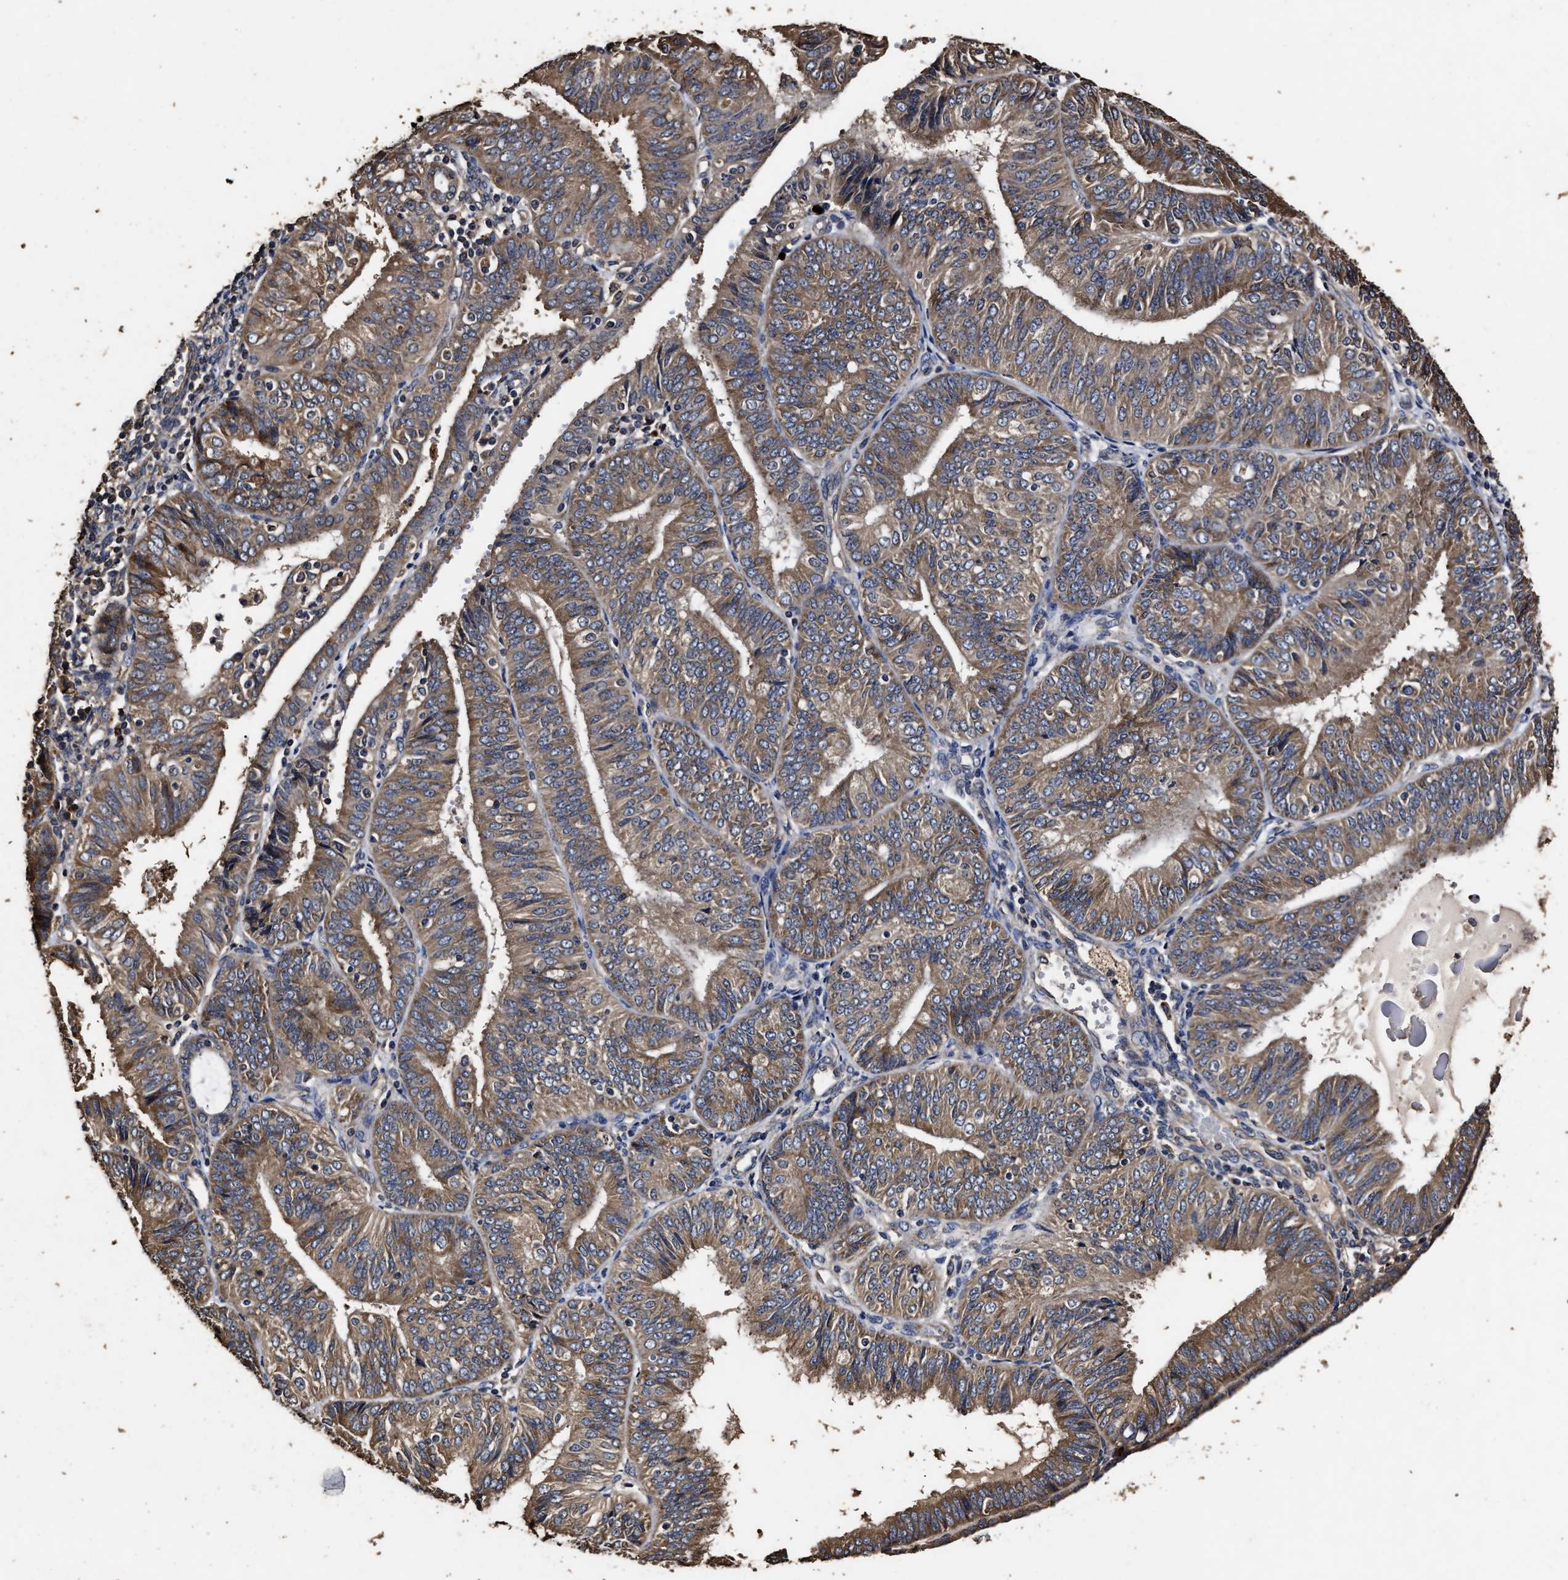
{"staining": {"intensity": "moderate", "quantity": ">75%", "location": "cytoplasmic/membranous"}, "tissue": "endometrial cancer", "cell_type": "Tumor cells", "image_type": "cancer", "snomed": [{"axis": "morphology", "description": "Adenocarcinoma, NOS"}, {"axis": "topography", "description": "Endometrium"}], "caption": "Endometrial cancer stained for a protein (brown) shows moderate cytoplasmic/membranous positive expression in approximately >75% of tumor cells.", "gene": "PPM1K", "patient": {"sex": "female", "age": 58}}